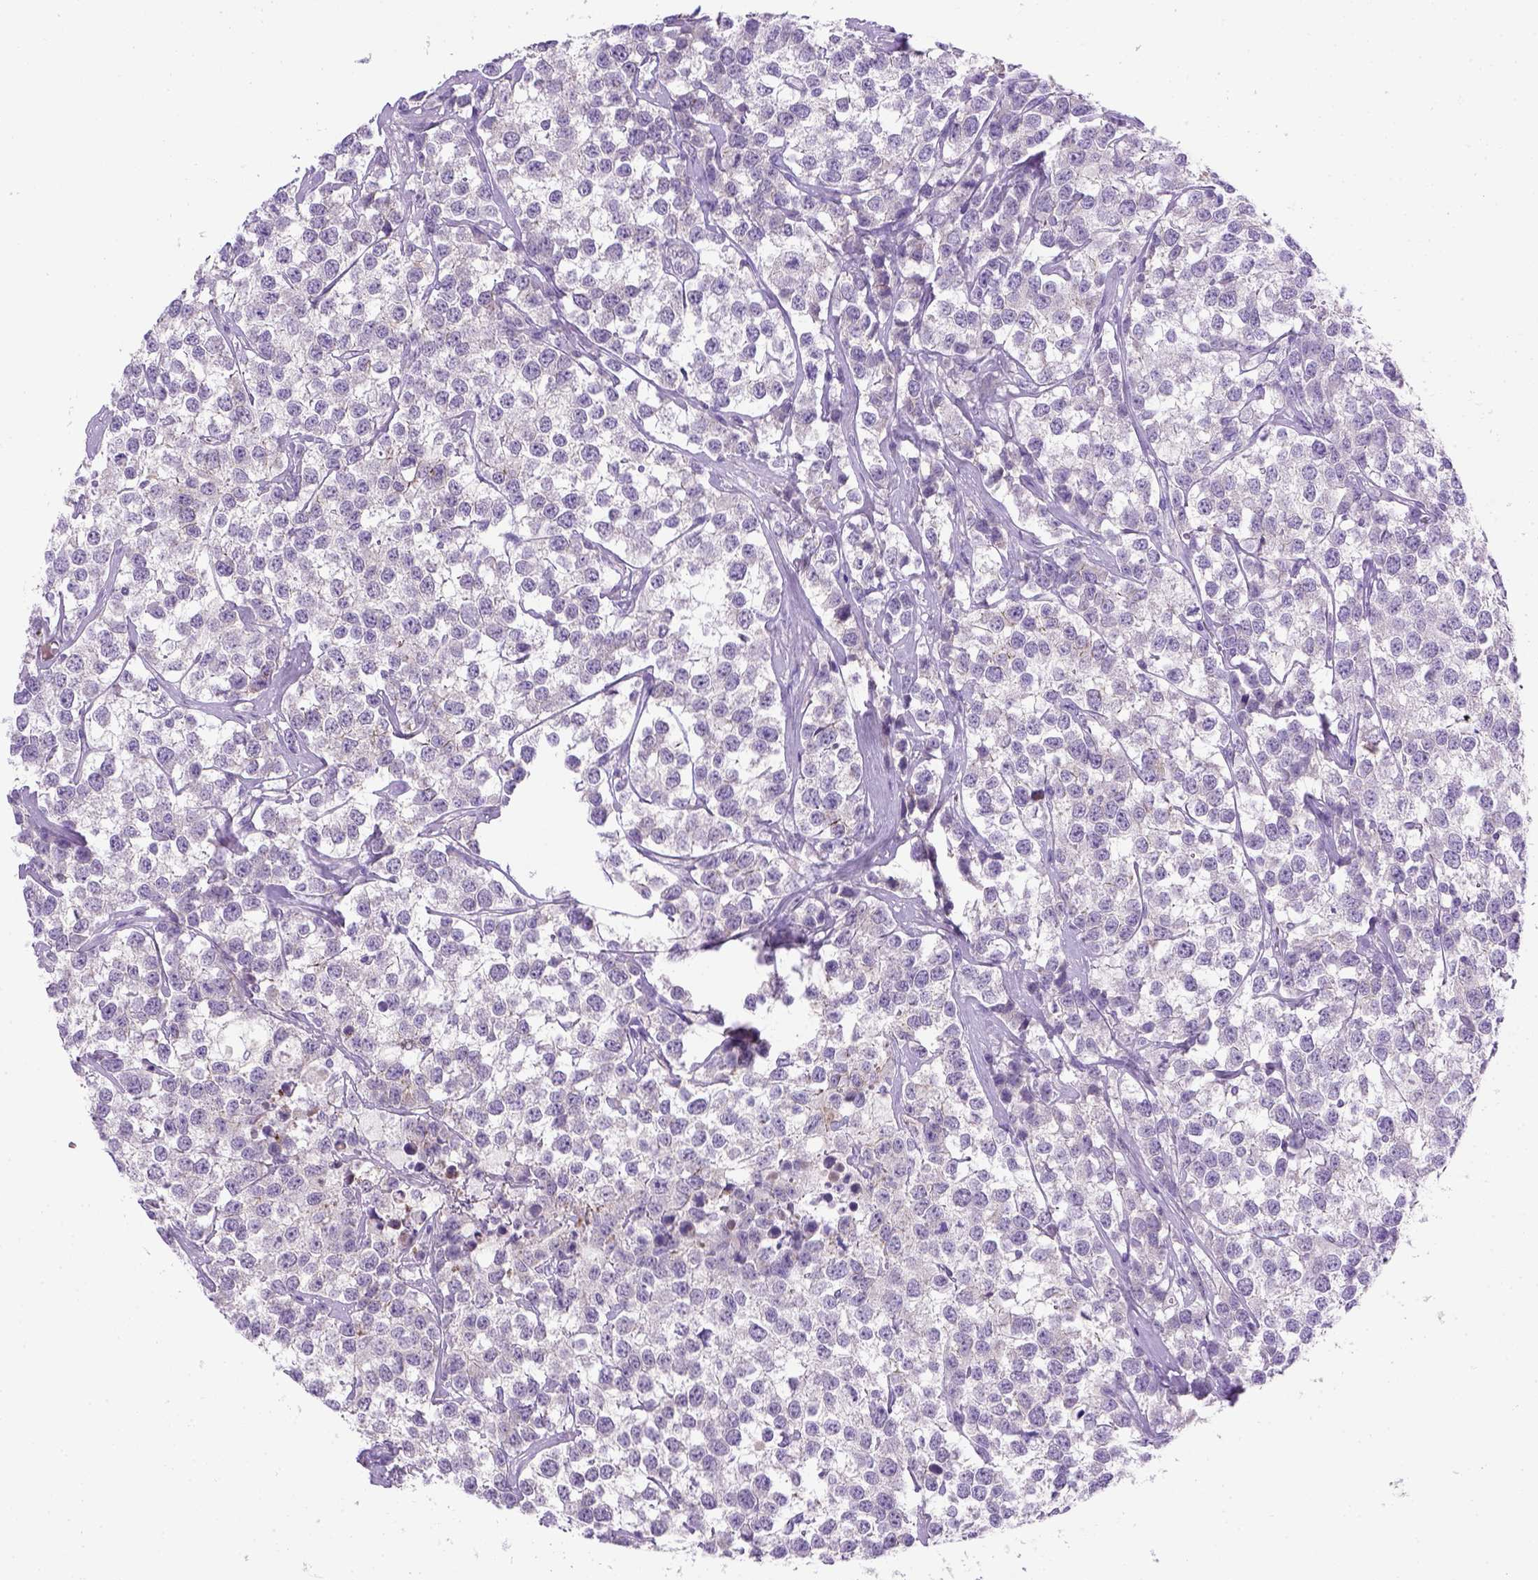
{"staining": {"intensity": "negative", "quantity": "none", "location": "none"}, "tissue": "testis cancer", "cell_type": "Tumor cells", "image_type": "cancer", "snomed": [{"axis": "morphology", "description": "Seminoma, NOS"}, {"axis": "topography", "description": "Testis"}], "caption": "Testis seminoma was stained to show a protein in brown. There is no significant positivity in tumor cells.", "gene": "CDH1", "patient": {"sex": "male", "age": 59}}